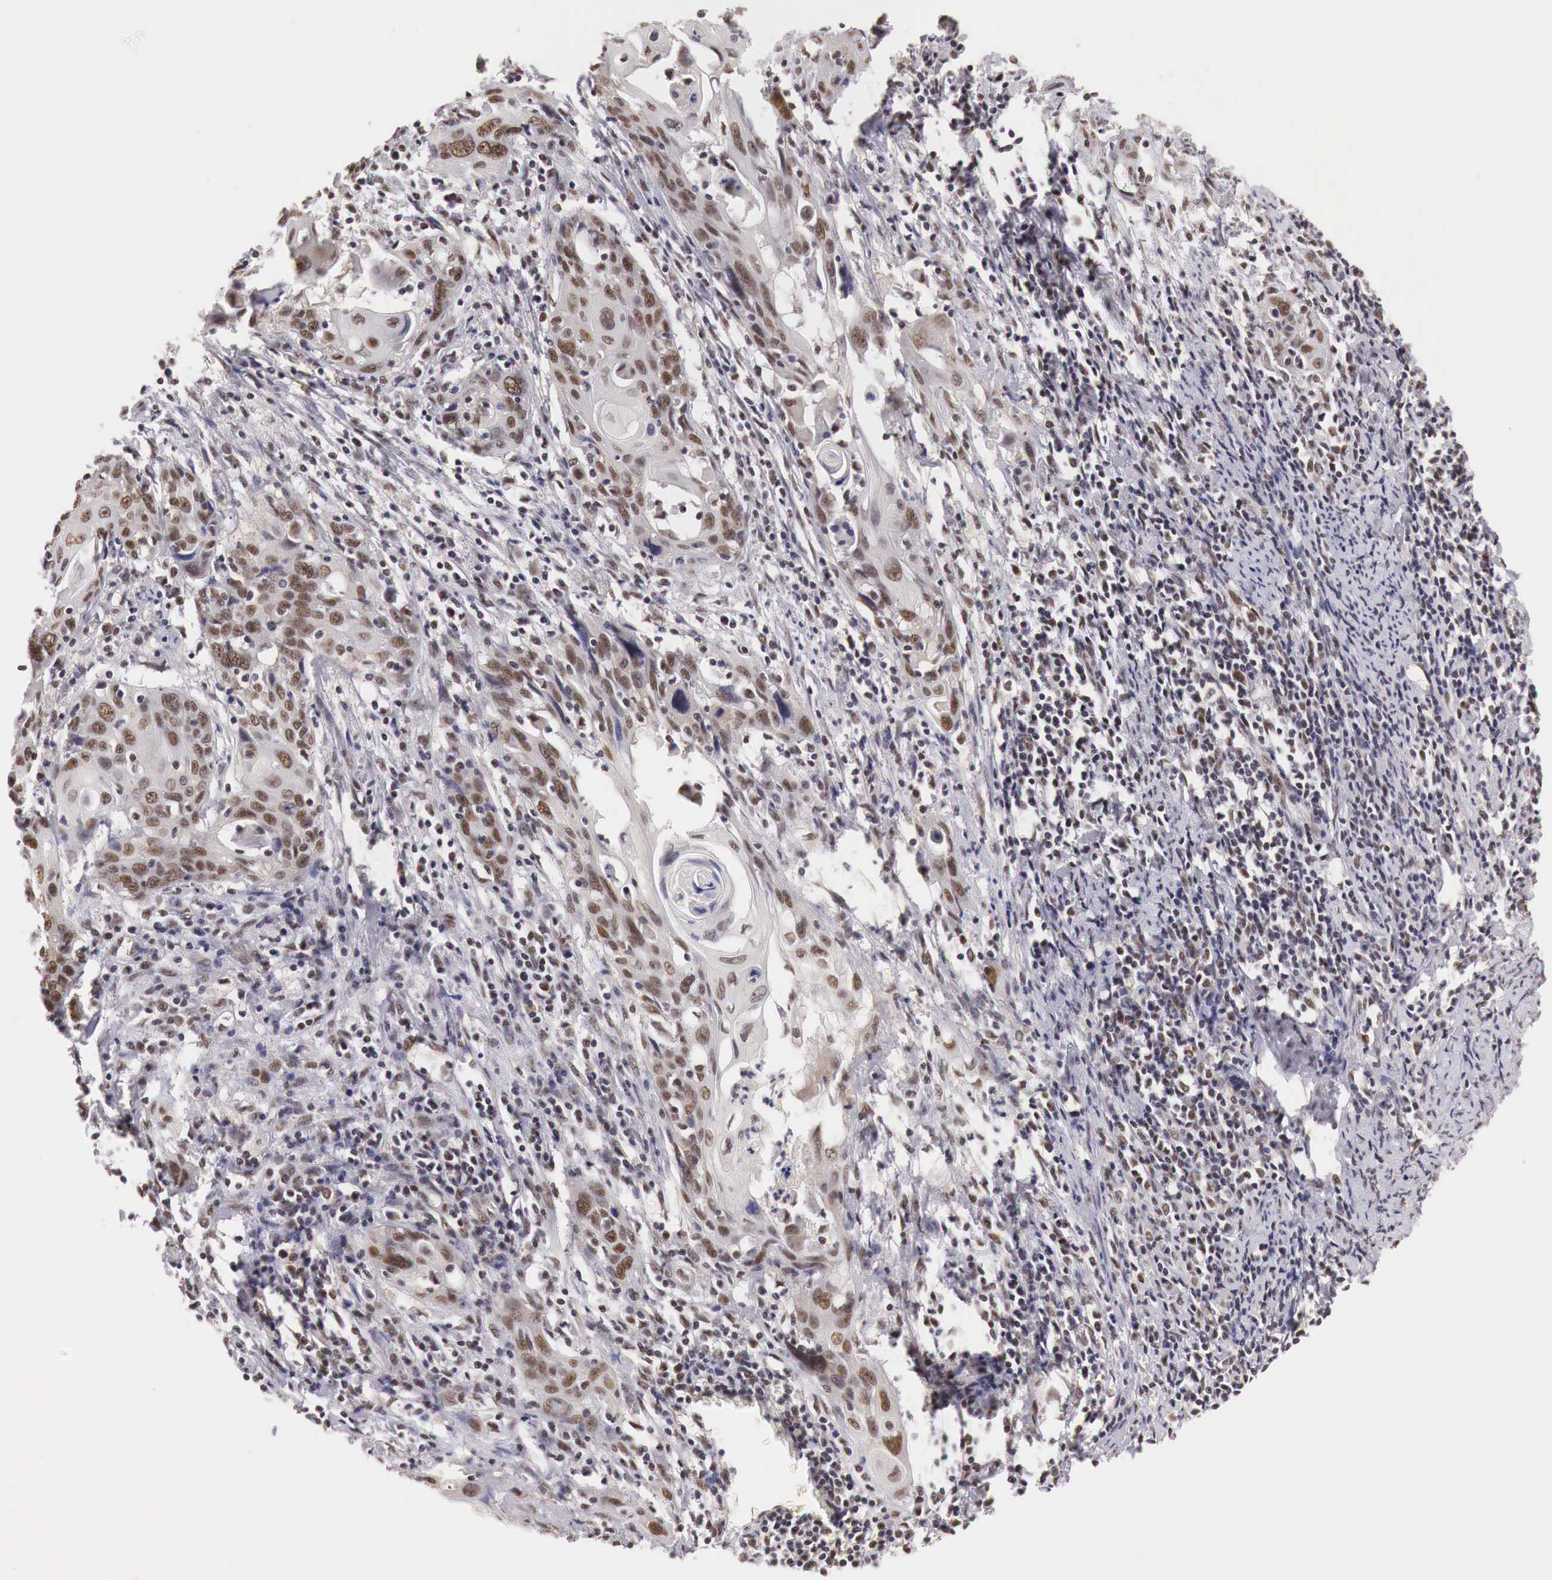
{"staining": {"intensity": "weak", "quantity": "25%-75%", "location": "cytoplasmic/membranous,nuclear"}, "tissue": "cervical cancer", "cell_type": "Tumor cells", "image_type": "cancer", "snomed": [{"axis": "morphology", "description": "Squamous cell carcinoma, NOS"}, {"axis": "topography", "description": "Cervix"}], "caption": "Cervical squamous cell carcinoma tissue shows weak cytoplasmic/membranous and nuclear staining in about 25%-75% of tumor cells, visualized by immunohistochemistry. (DAB (3,3'-diaminobenzidine) IHC, brown staining for protein, blue staining for nuclei).", "gene": "GPKOW", "patient": {"sex": "female", "age": 54}}